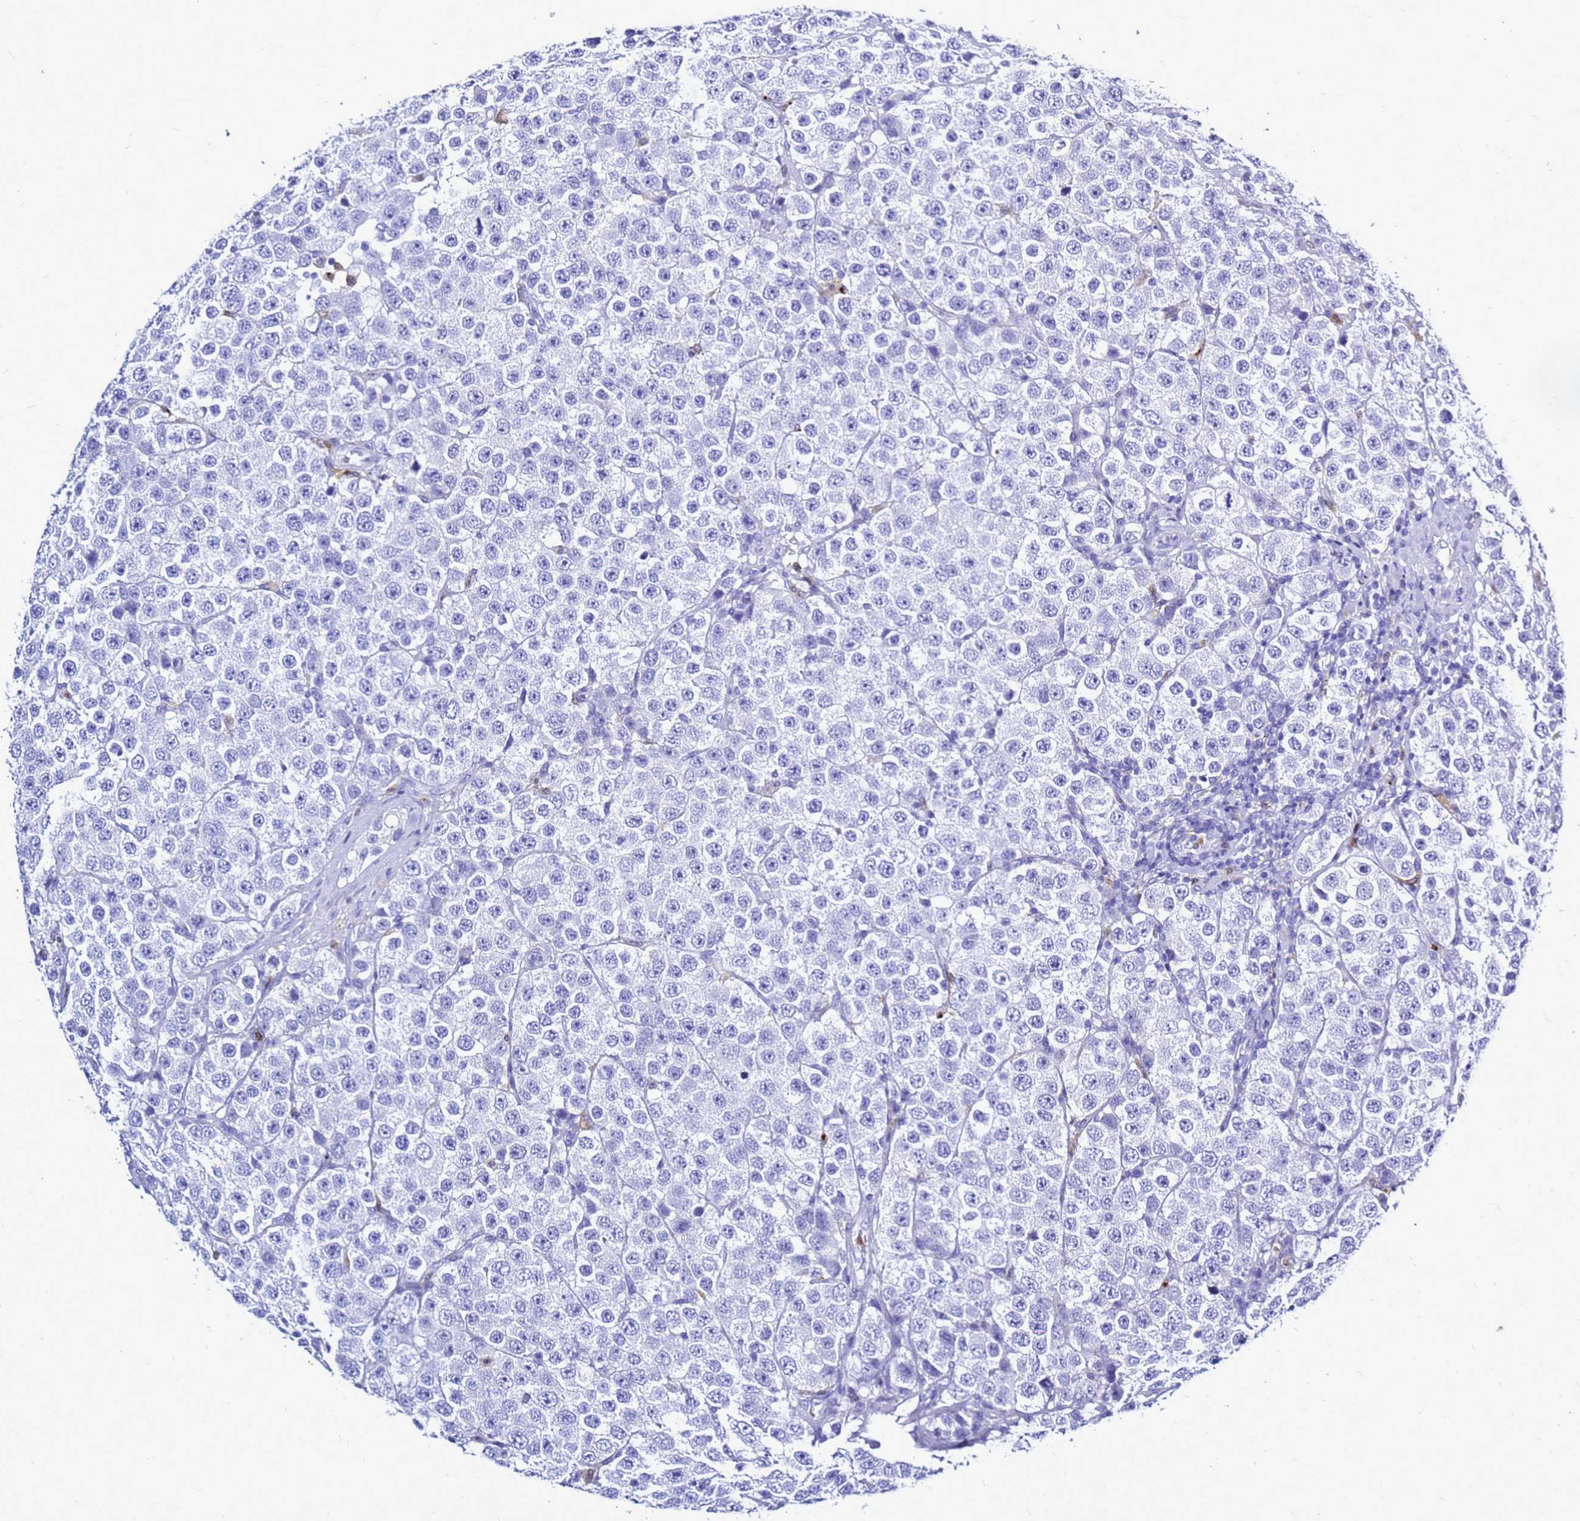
{"staining": {"intensity": "negative", "quantity": "none", "location": "none"}, "tissue": "testis cancer", "cell_type": "Tumor cells", "image_type": "cancer", "snomed": [{"axis": "morphology", "description": "Seminoma, NOS"}, {"axis": "topography", "description": "Testis"}], "caption": "Immunohistochemistry (IHC) of human testis seminoma reveals no staining in tumor cells.", "gene": "CSTA", "patient": {"sex": "male", "age": 28}}